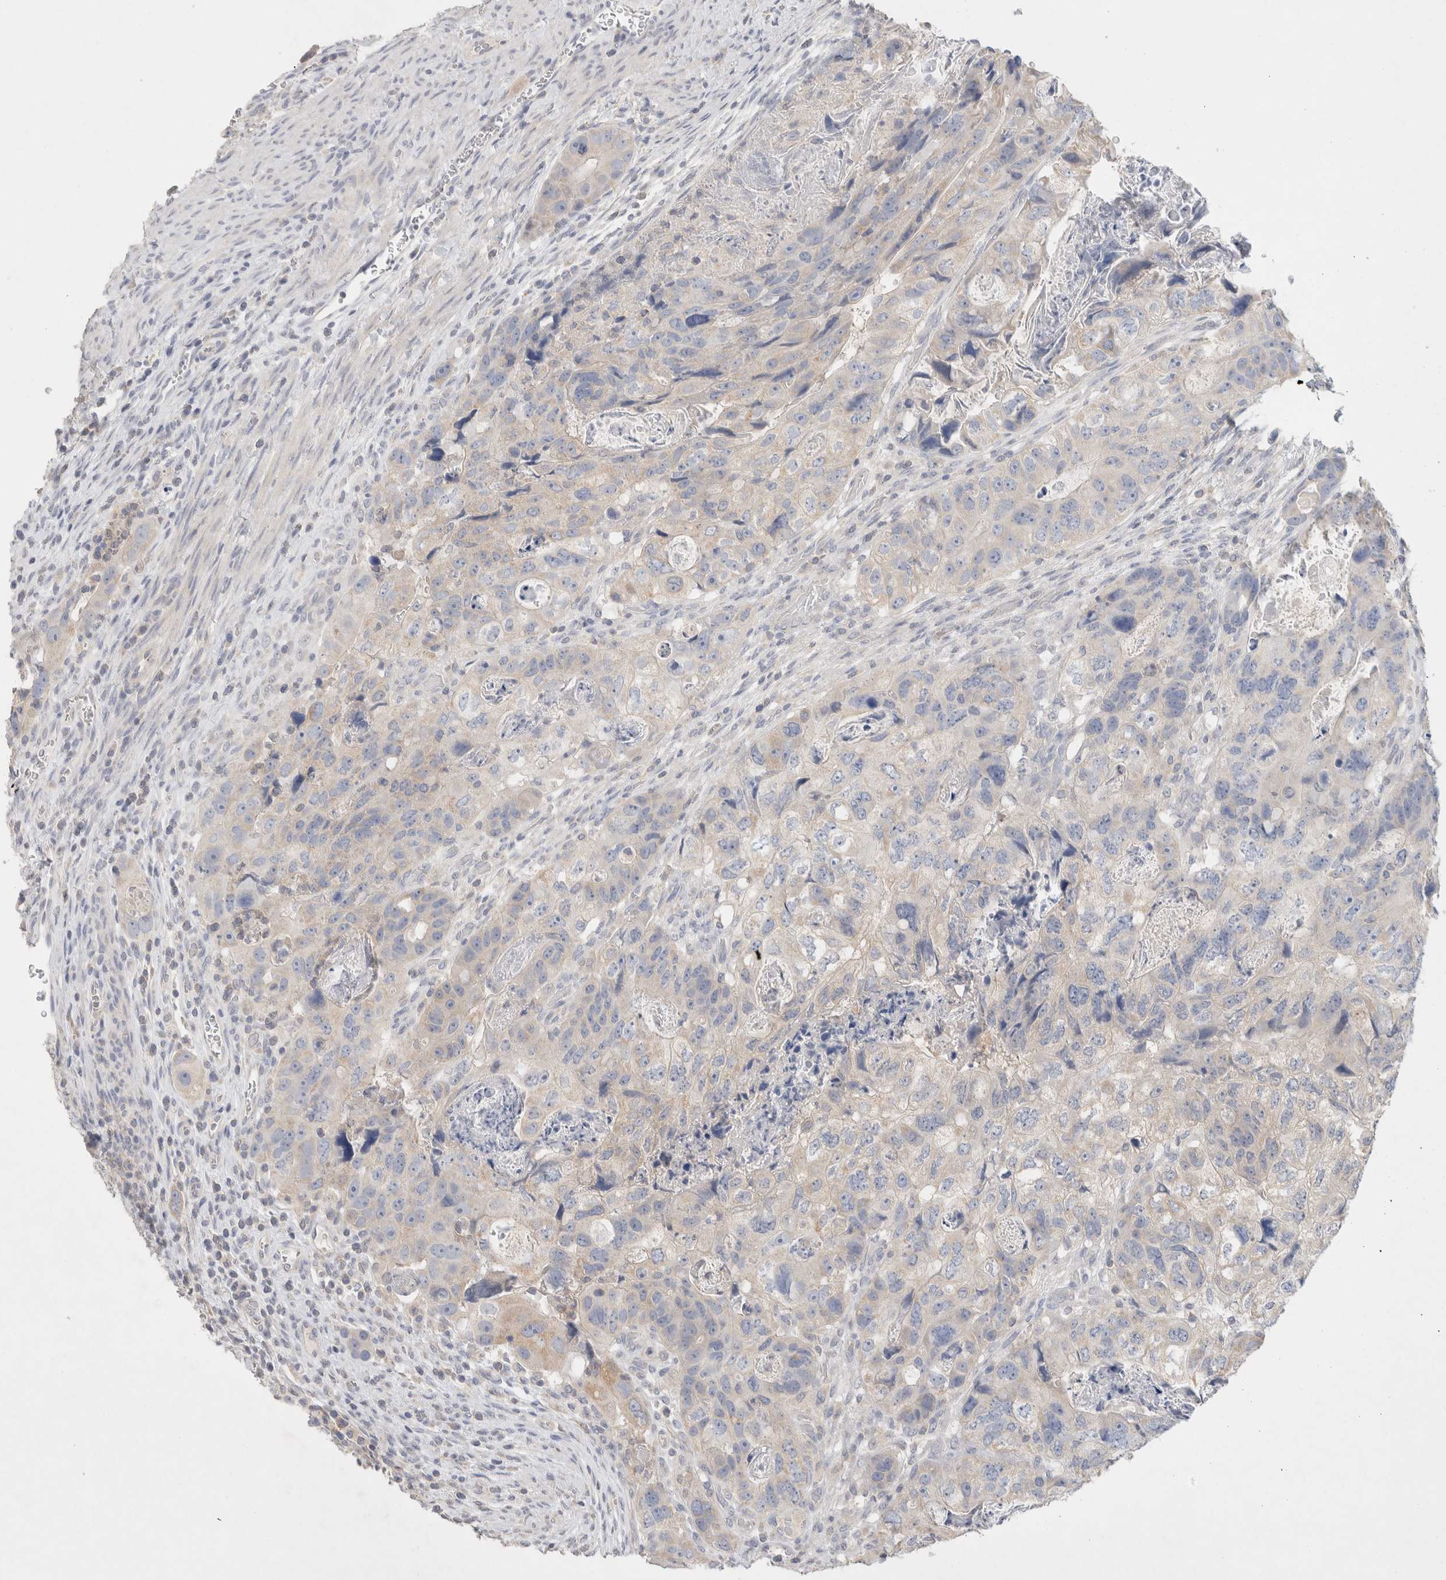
{"staining": {"intensity": "weak", "quantity": "<25%", "location": "cytoplasmic/membranous"}, "tissue": "colorectal cancer", "cell_type": "Tumor cells", "image_type": "cancer", "snomed": [{"axis": "morphology", "description": "Adenocarcinoma, NOS"}, {"axis": "topography", "description": "Rectum"}], "caption": "An immunohistochemistry (IHC) histopathology image of colorectal adenocarcinoma is shown. There is no staining in tumor cells of colorectal adenocarcinoma.", "gene": "MPP2", "patient": {"sex": "male", "age": 59}}